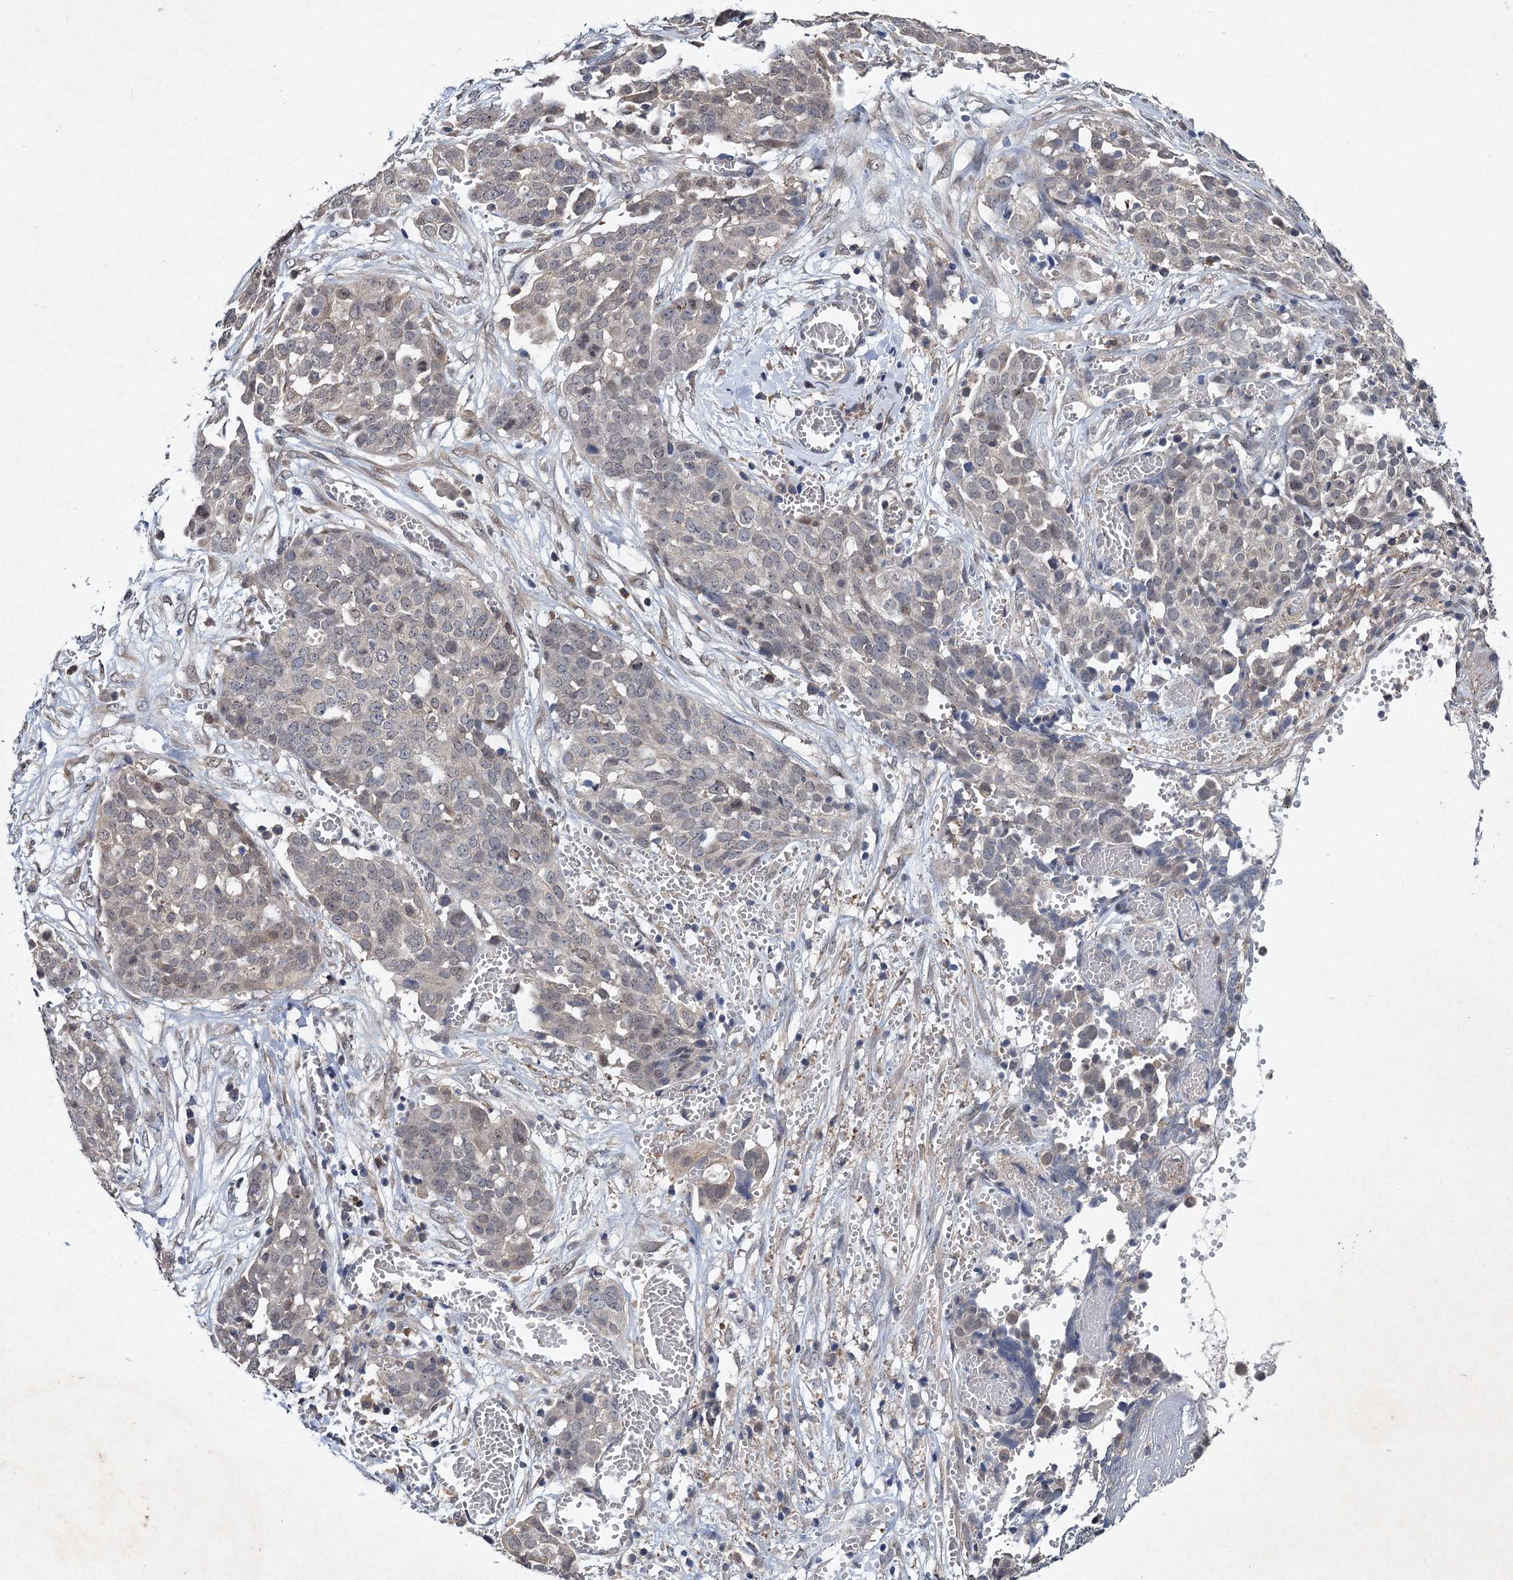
{"staining": {"intensity": "negative", "quantity": "none", "location": "none"}, "tissue": "ovarian cancer", "cell_type": "Tumor cells", "image_type": "cancer", "snomed": [{"axis": "morphology", "description": "Cystadenocarcinoma, serous, NOS"}, {"axis": "topography", "description": "Soft tissue"}, {"axis": "topography", "description": "Ovary"}], "caption": "DAB immunohistochemical staining of human ovarian serous cystadenocarcinoma shows no significant staining in tumor cells.", "gene": "TMEM39B", "patient": {"sex": "female", "age": 57}}